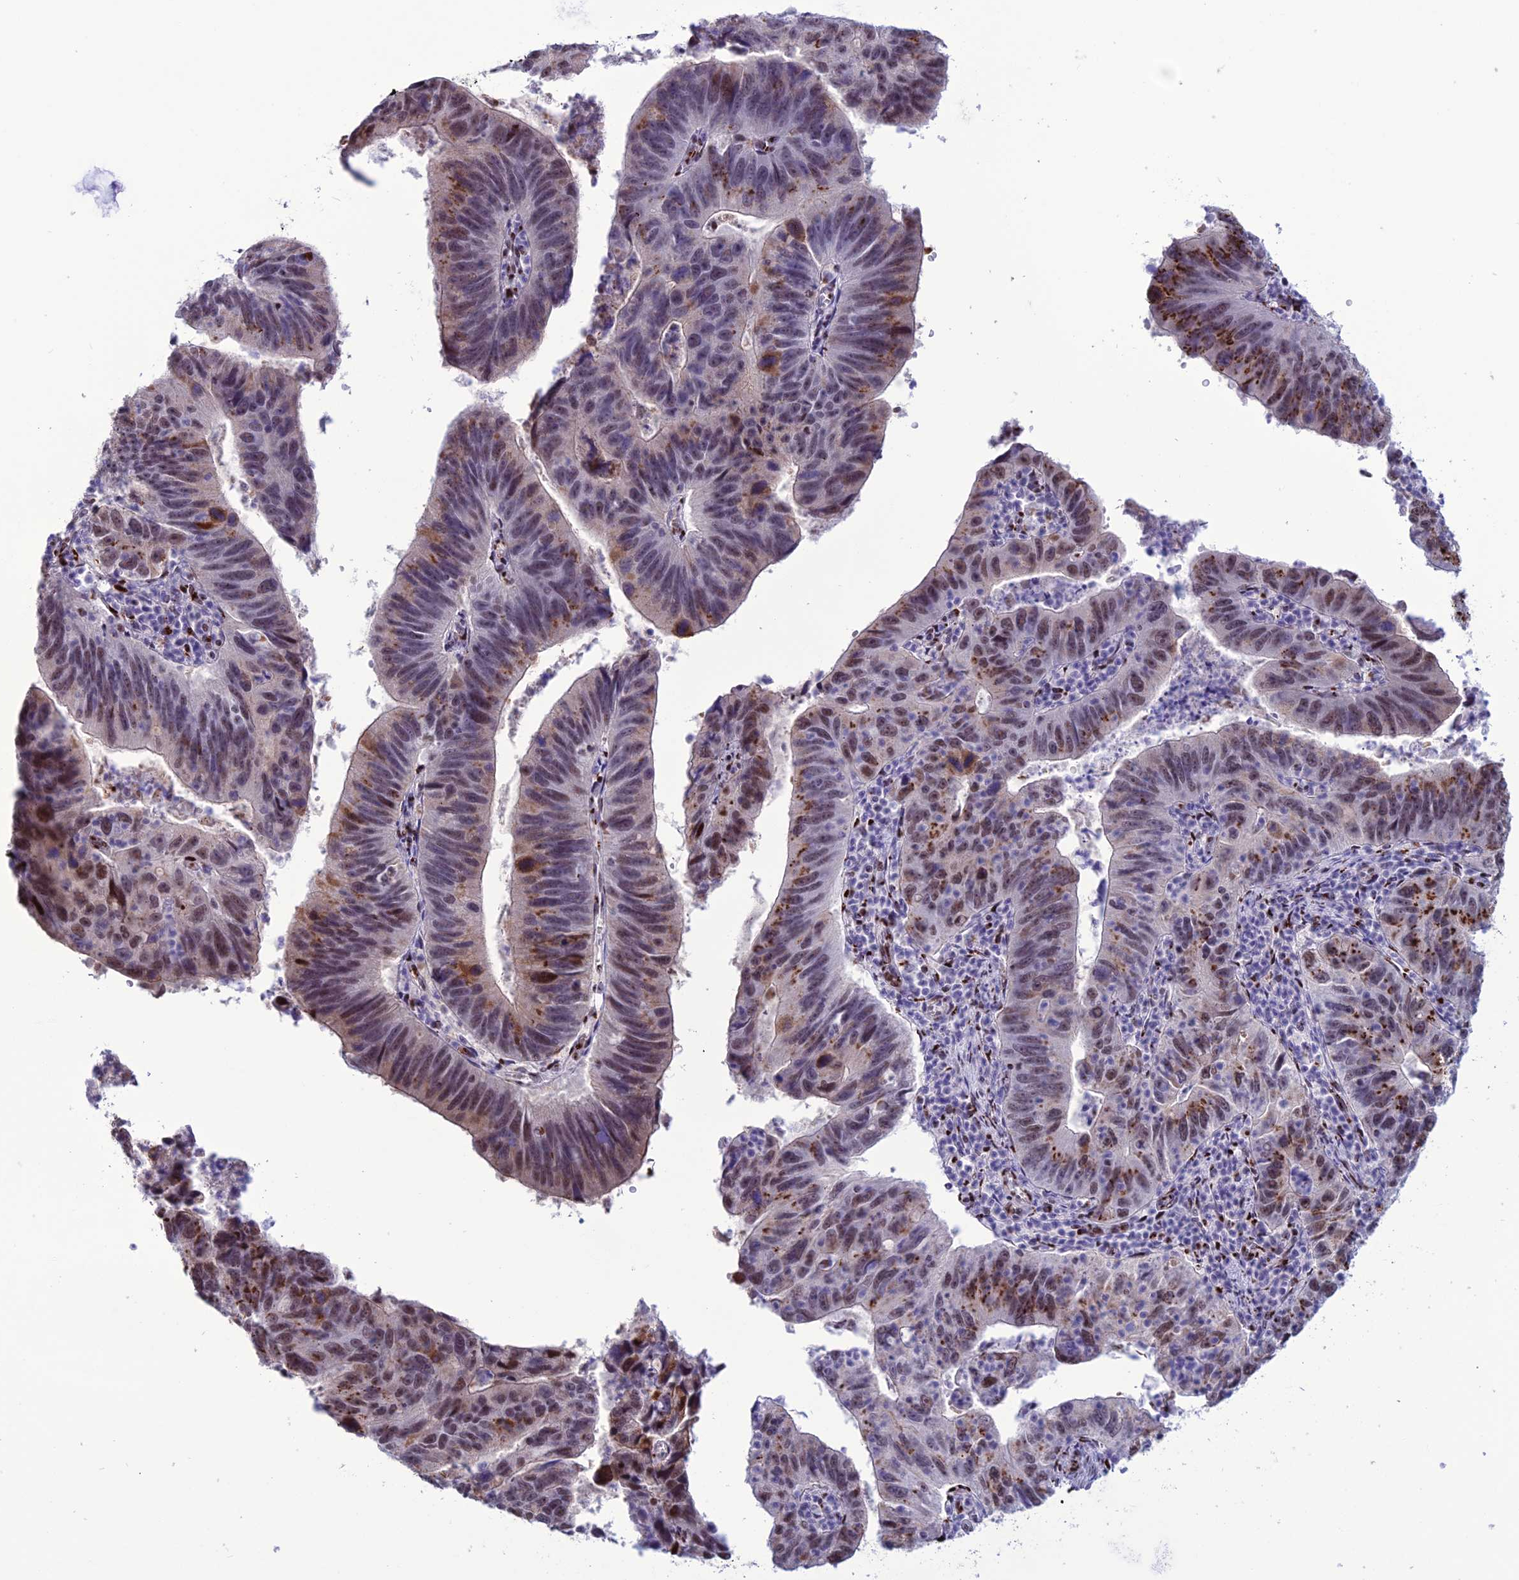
{"staining": {"intensity": "strong", "quantity": "25%-75%", "location": "cytoplasmic/membranous,nuclear"}, "tissue": "stomach cancer", "cell_type": "Tumor cells", "image_type": "cancer", "snomed": [{"axis": "morphology", "description": "Adenocarcinoma, NOS"}, {"axis": "topography", "description": "Stomach"}], "caption": "Tumor cells demonstrate high levels of strong cytoplasmic/membranous and nuclear staining in approximately 25%-75% of cells in adenocarcinoma (stomach).", "gene": "PLEKHA4", "patient": {"sex": "male", "age": 59}}